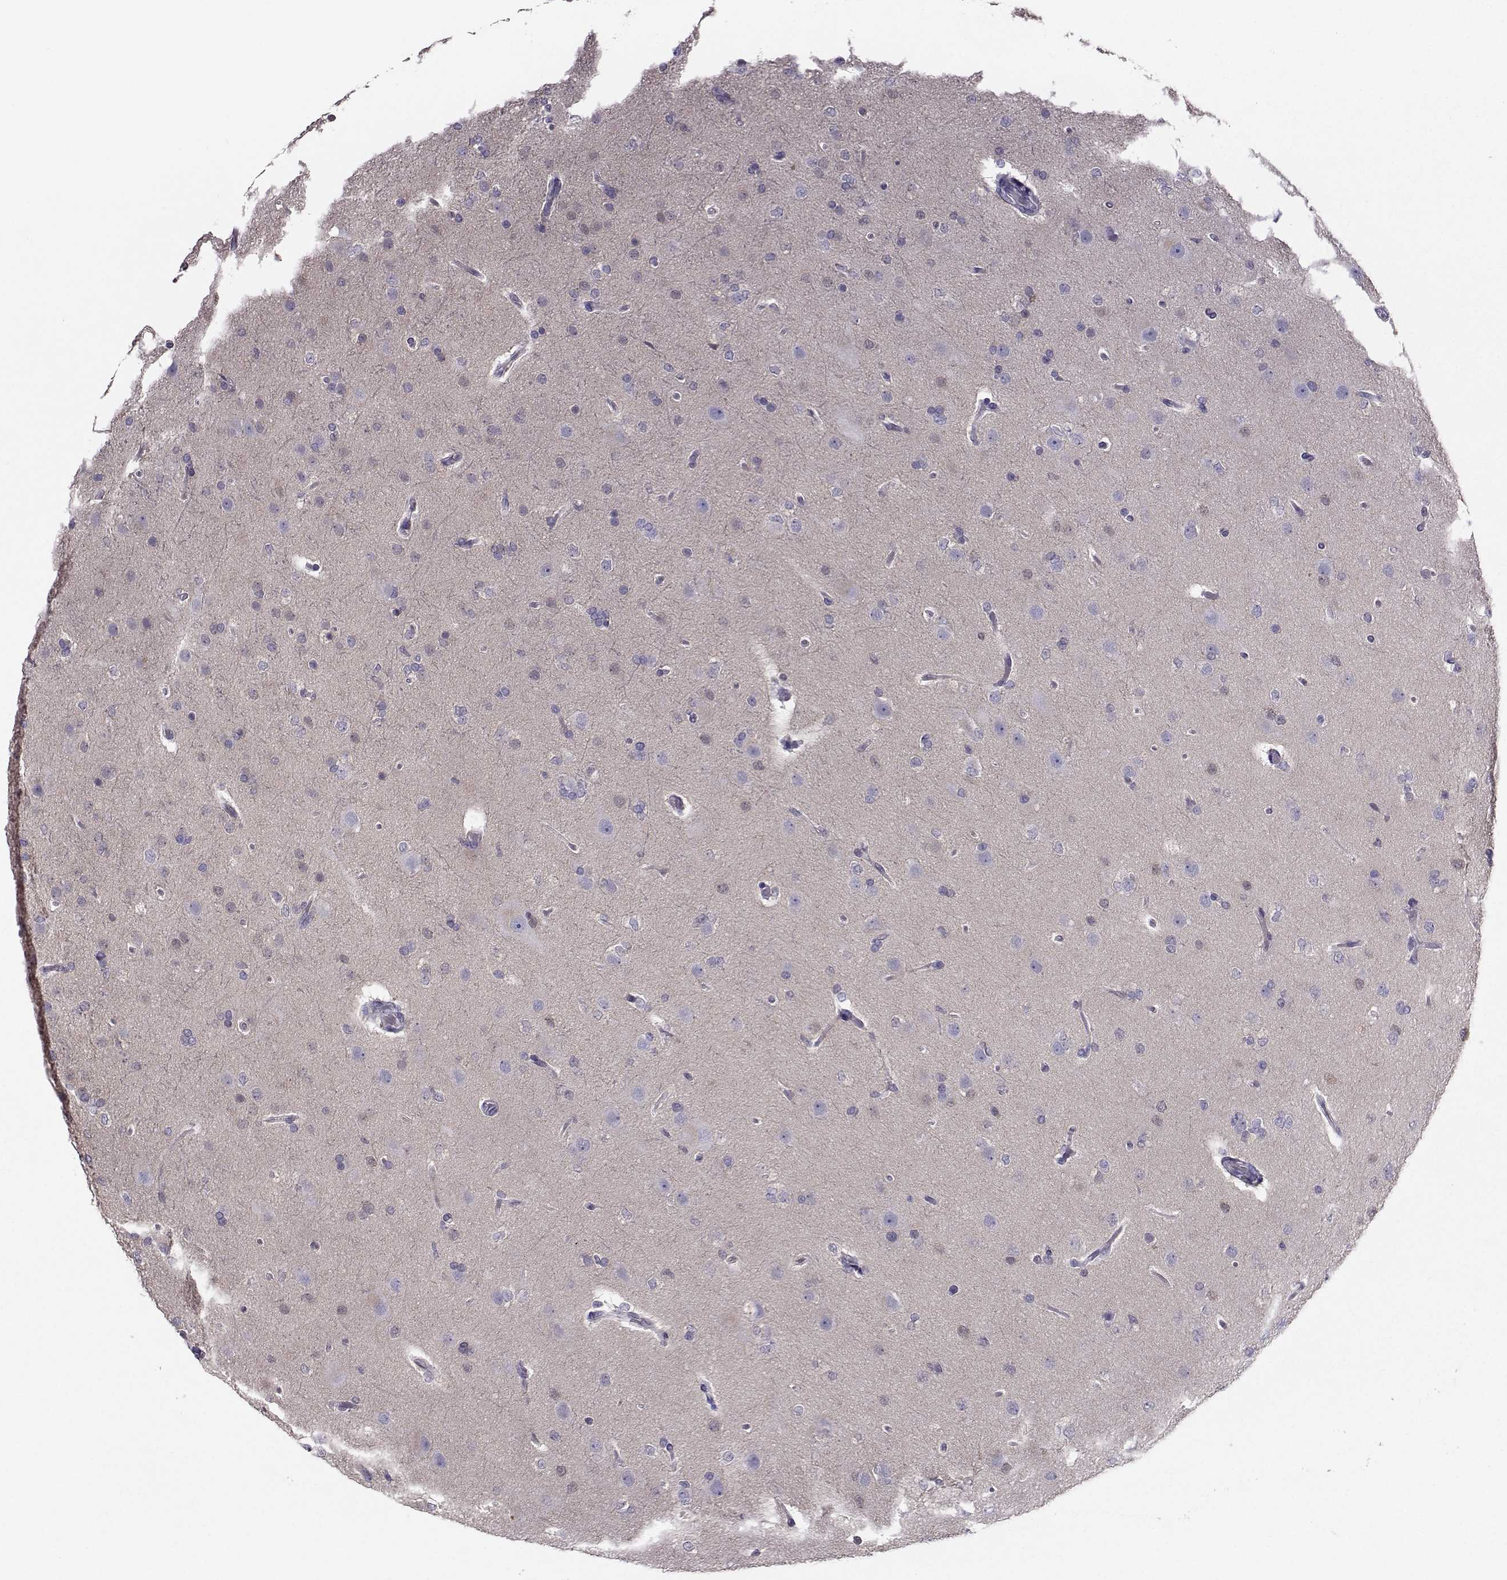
{"staining": {"intensity": "negative", "quantity": "none", "location": "none"}, "tissue": "glioma", "cell_type": "Tumor cells", "image_type": "cancer", "snomed": [{"axis": "morphology", "description": "Glioma, malignant, High grade"}, {"axis": "topography", "description": "Brain"}], "caption": "IHC of human glioma shows no staining in tumor cells. (Immunohistochemistry, brightfield microscopy, high magnification).", "gene": "PGK1", "patient": {"sex": "male", "age": 68}}